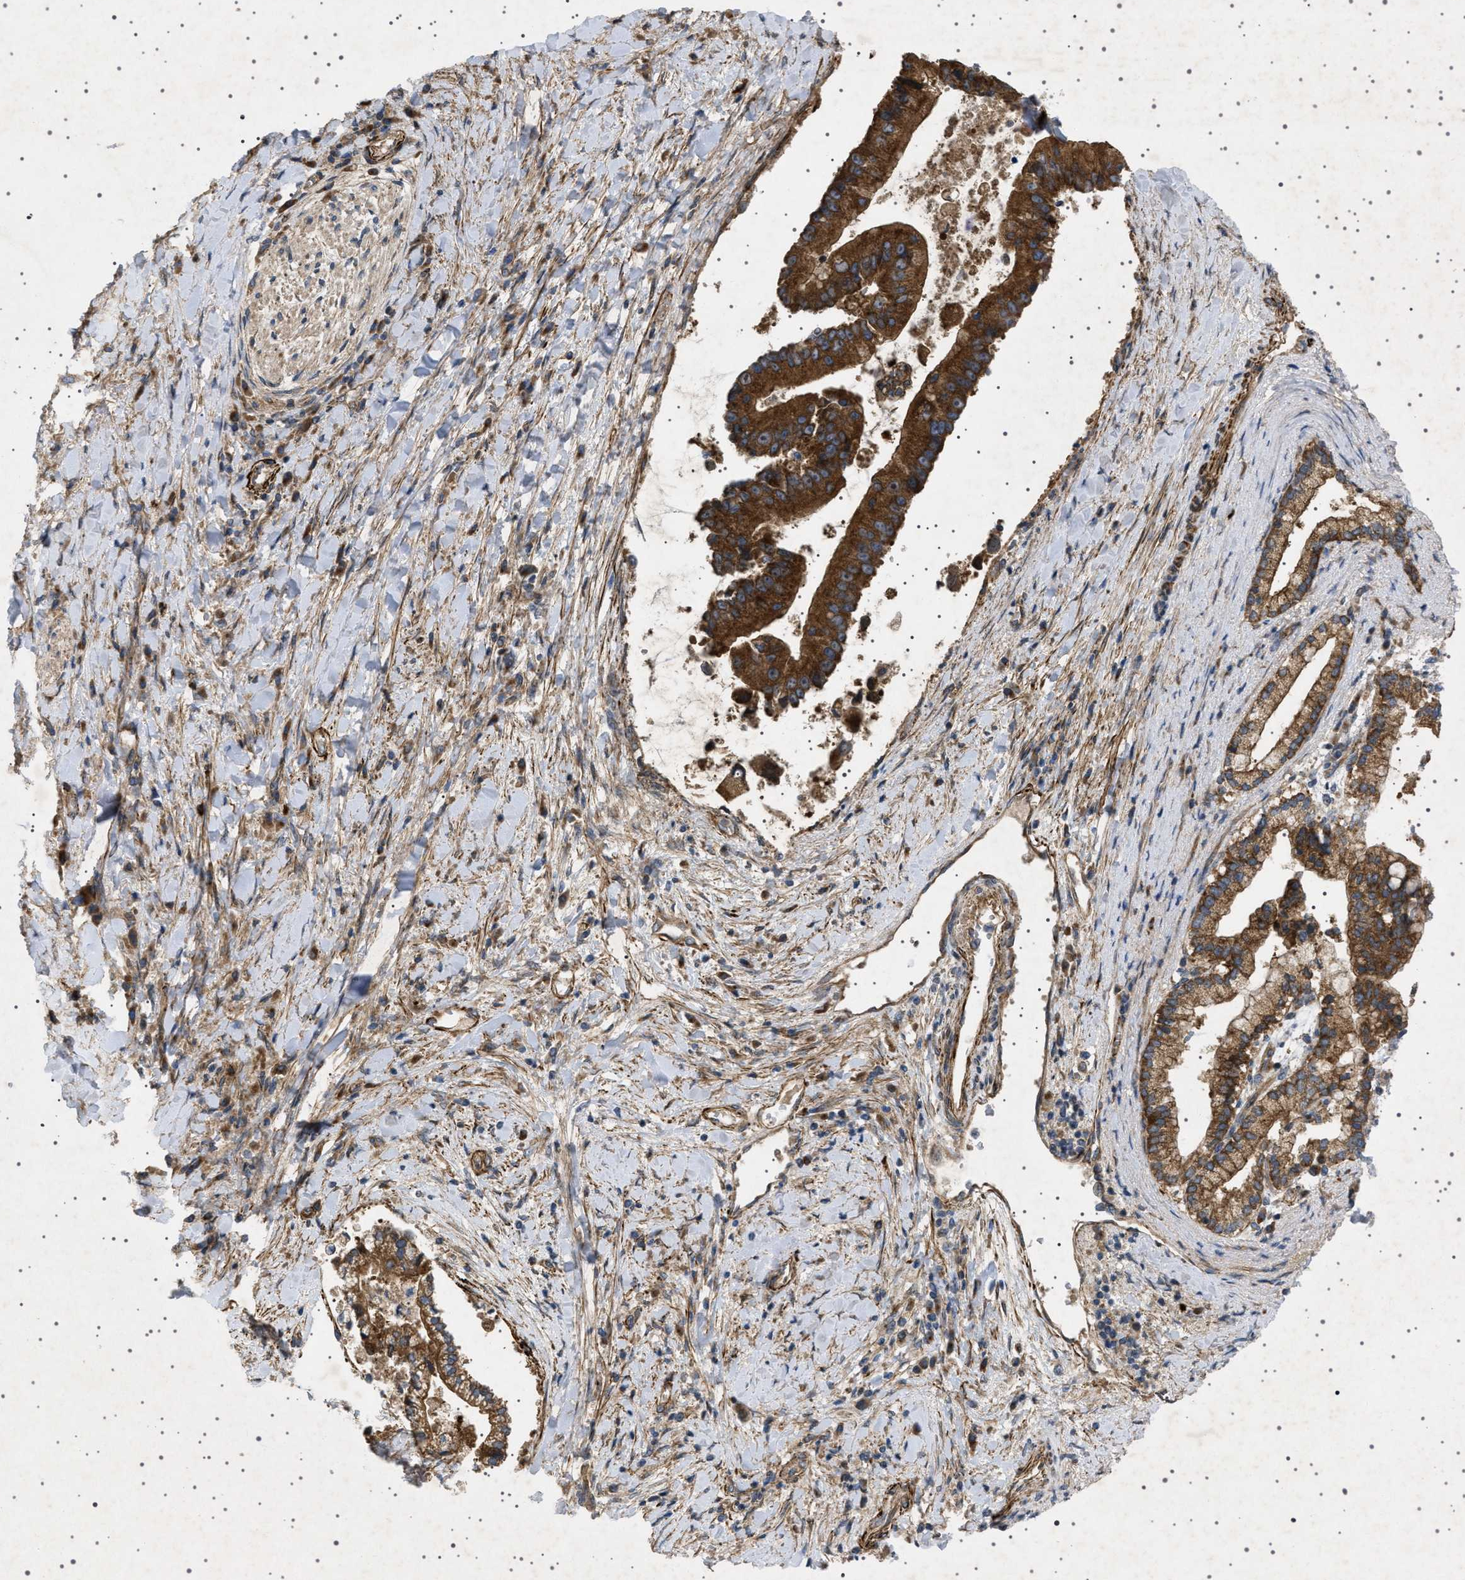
{"staining": {"intensity": "strong", "quantity": ">75%", "location": "cytoplasmic/membranous"}, "tissue": "liver cancer", "cell_type": "Tumor cells", "image_type": "cancer", "snomed": [{"axis": "morphology", "description": "Cholangiocarcinoma"}, {"axis": "topography", "description": "Liver"}], "caption": "Protein staining exhibits strong cytoplasmic/membranous staining in about >75% of tumor cells in liver cancer.", "gene": "CCDC186", "patient": {"sex": "male", "age": 50}}